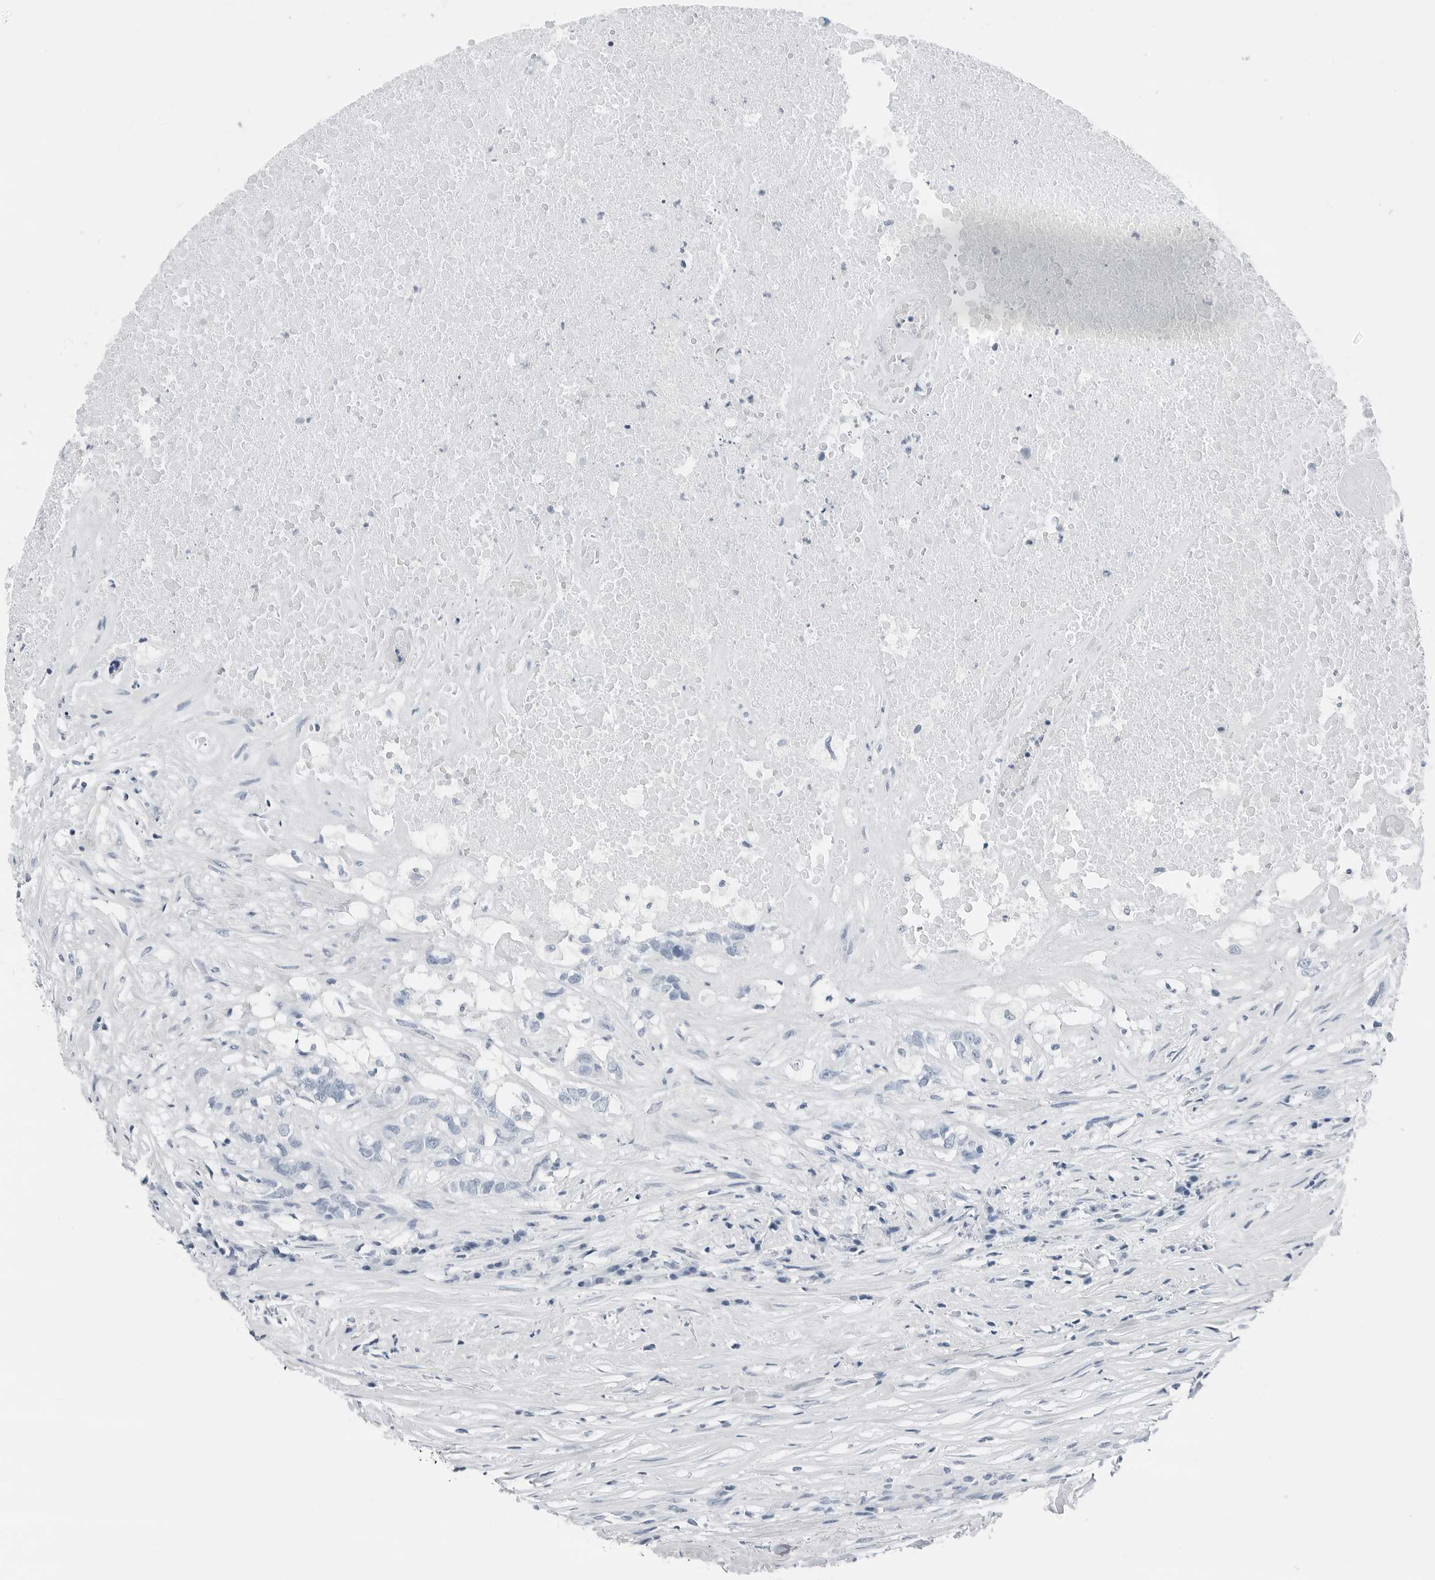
{"staining": {"intensity": "negative", "quantity": "none", "location": "none"}, "tissue": "head and neck cancer", "cell_type": "Tumor cells", "image_type": "cancer", "snomed": [{"axis": "morphology", "description": "Squamous cell carcinoma, NOS"}, {"axis": "topography", "description": "Head-Neck"}], "caption": "IHC photomicrograph of human squamous cell carcinoma (head and neck) stained for a protein (brown), which shows no staining in tumor cells.", "gene": "SLPI", "patient": {"sex": "male", "age": 66}}